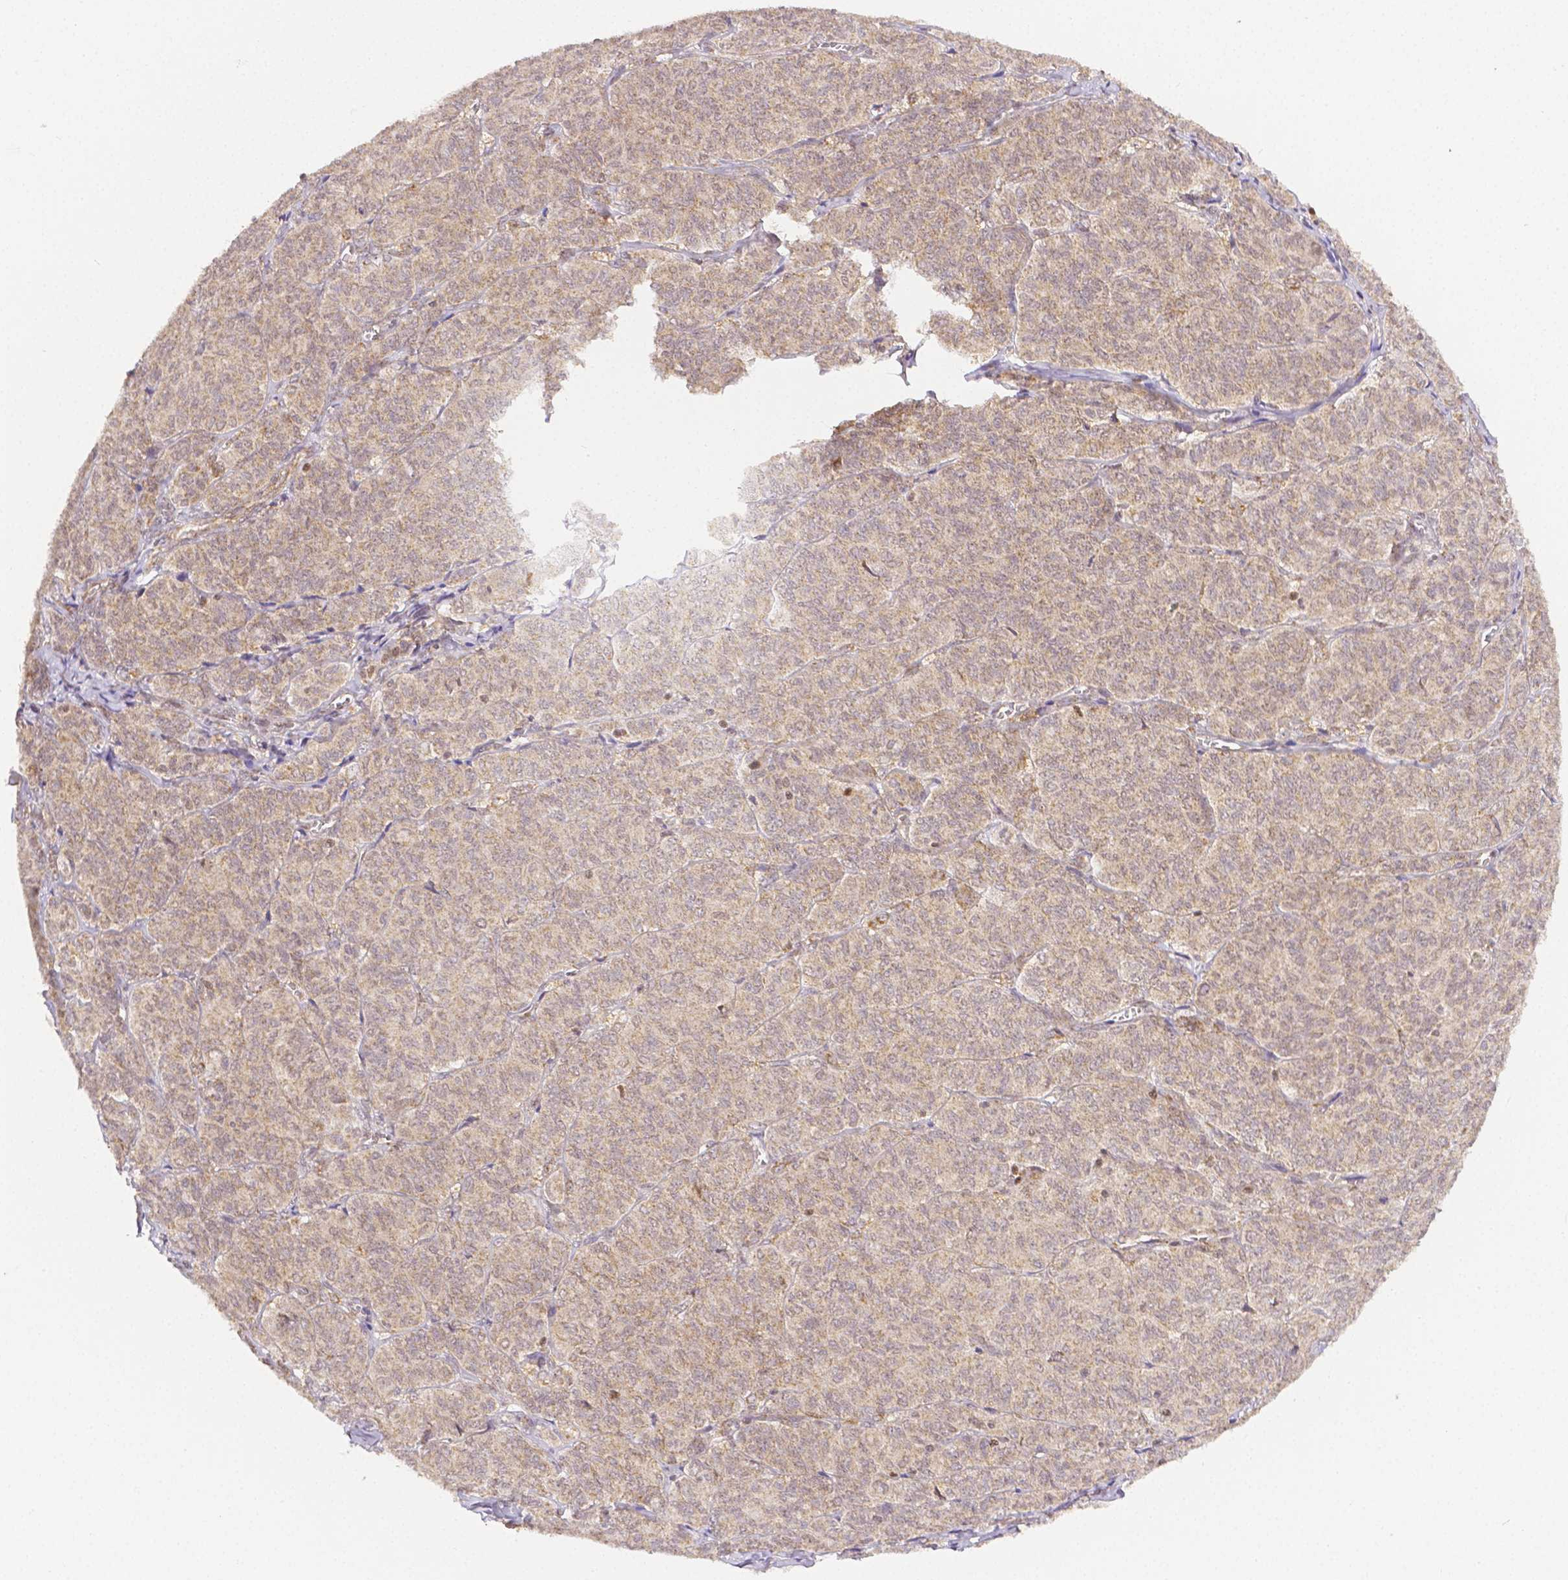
{"staining": {"intensity": "weak", "quantity": ">75%", "location": "cytoplasmic/membranous"}, "tissue": "ovarian cancer", "cell_type": "Tumor cells", "image_type": "cancer", "snomed": [{"axis": "morphology", "description": "Carcinoma, endometroid"}, {"axis": "topography", "description": "Ovary"}], "caption": "A brown stain shows weak cytoplasmic/membranous positivity of a protein in human endometroid carcinoma (ovarian) tumor cells.", "gene": "RHOT1", "patient": {"sex": "female", "age": 80}}